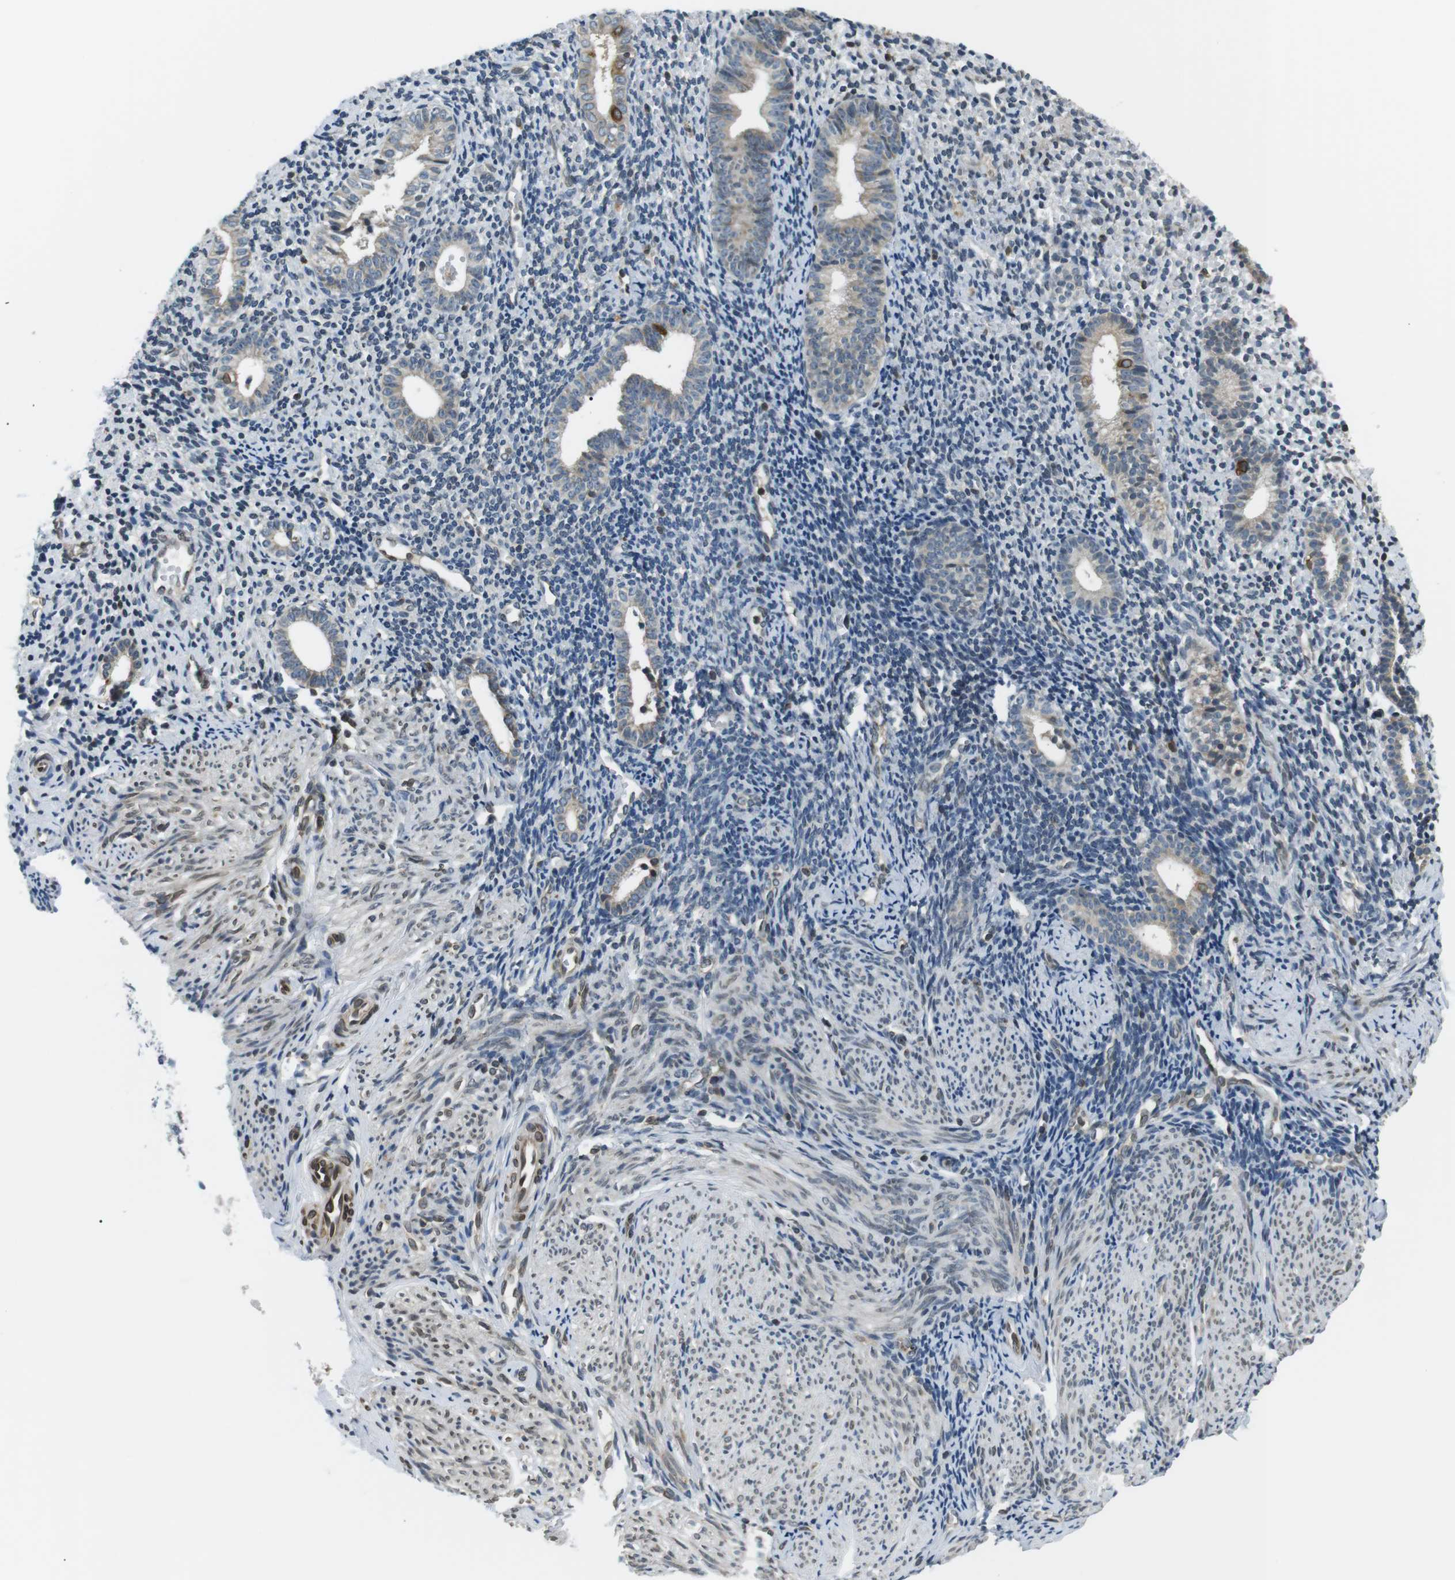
{"staining": {"intensity": "negative", "quantity": "none", "location": "none"}, "tissue": "endometrium", "cell_type": "Cells in endometrial stroma", "image_type": "normal", "snomed": [{"axis": "morphology", "description": "Normal tissue, NOS"}, {"axis": "topography", "description": "Endometrium"}], "caption": "DAB (3,3'-diaminobenzidine) immunohistochemical staining of benign human endometrium reveals no significant positivity in cells in endometrial stroma.", "gene": "TMX4", "patient": {"sex": "female", "age": 50}}